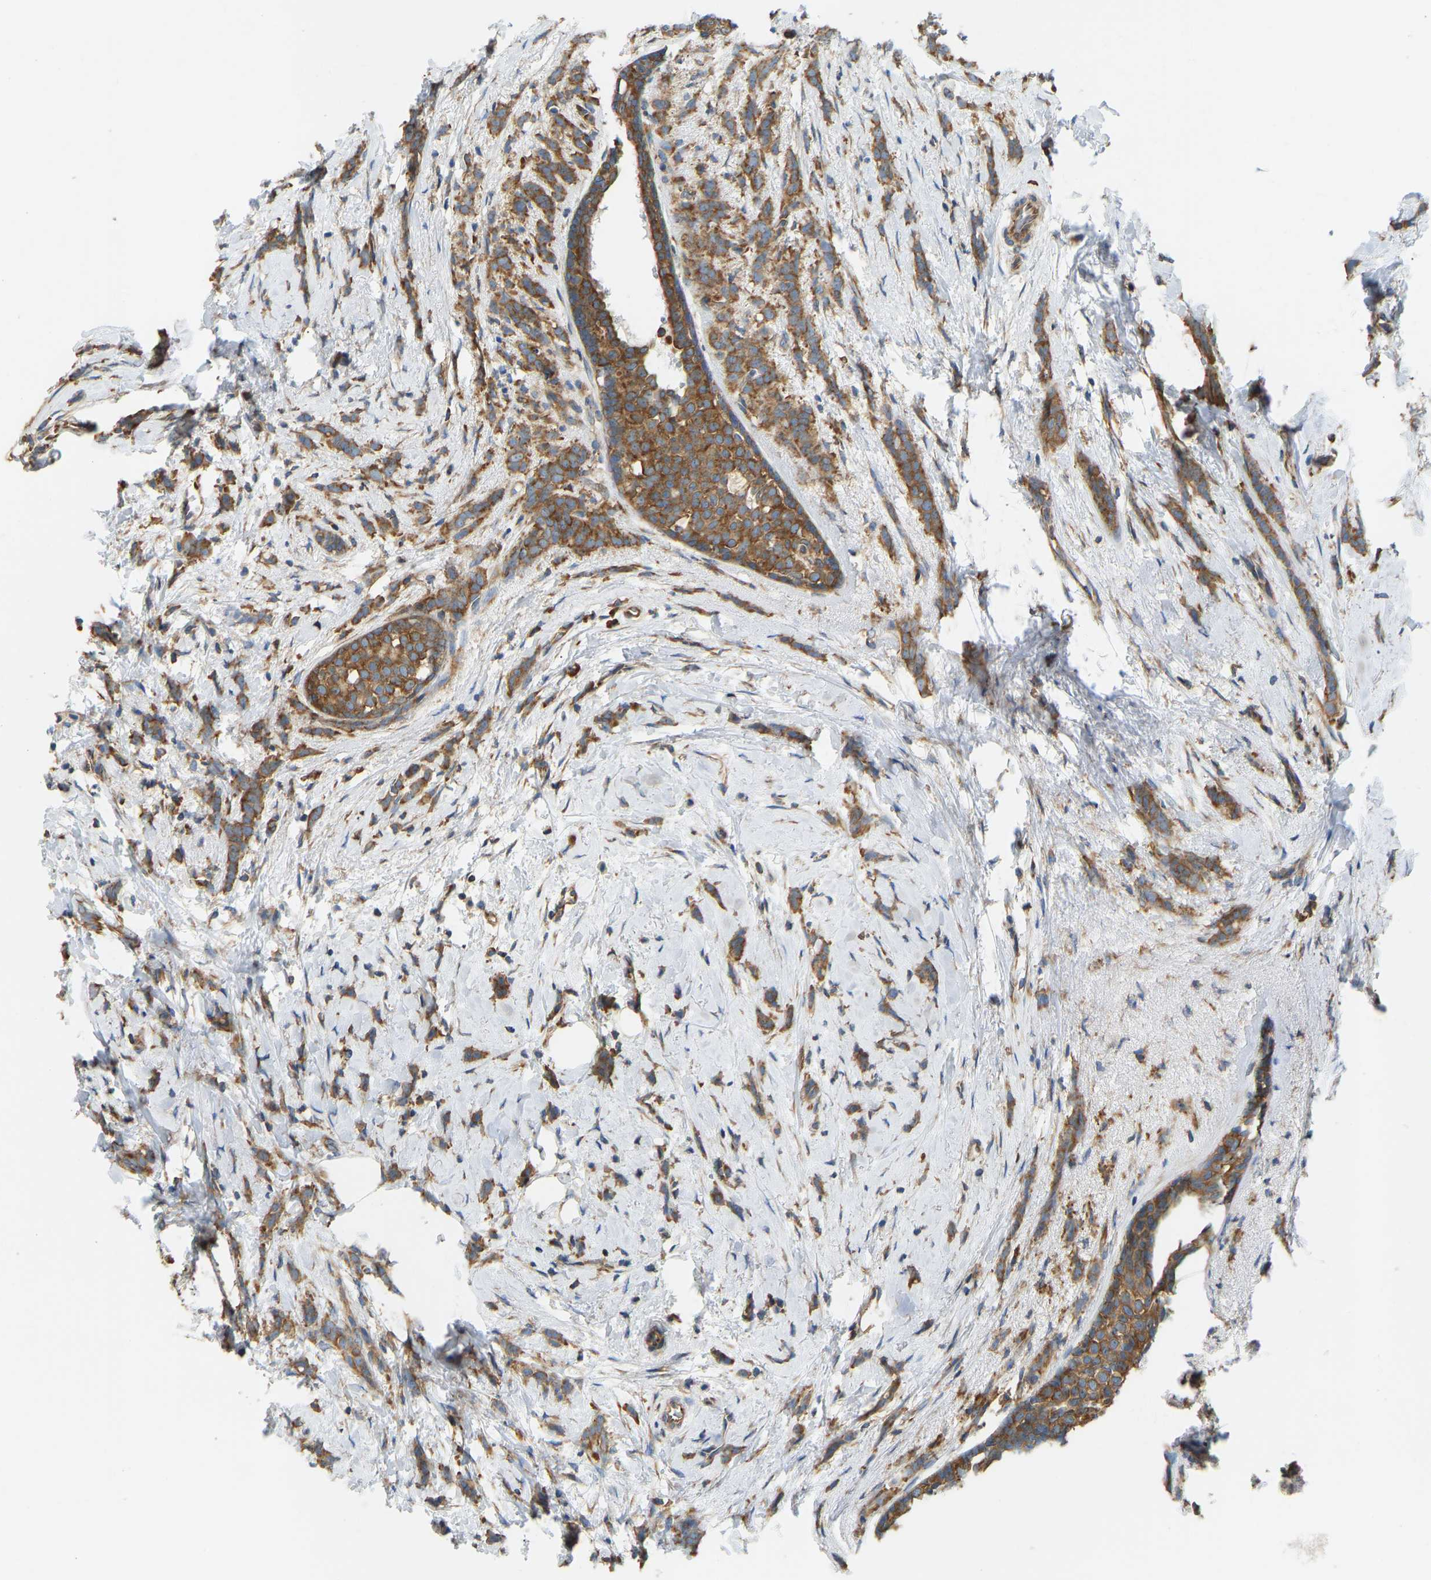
{"staining": {"intensity": "strong", "quantity": ">75%", "location": "cytoplasmic/membranous"}, "tissue": "breast cancer", "cell_type": "Tumor cells", "image_type": "cancer", "snomed": [{"axis": "morphology", "description": "Lobular carcinoma, in situ"}, {"axis": "morphology", "description": "Lobular carcinoma"}, {"axis": "topography", "description": "Breast"}], "caption": "The photomicrograph displays a brown stain indicating the presence of a protein in the cytoplasmic/membranous of tumor cells in breast cancer.", "gene": "RPS6KB2", "patient": {"sex": "female", "age": 41}}